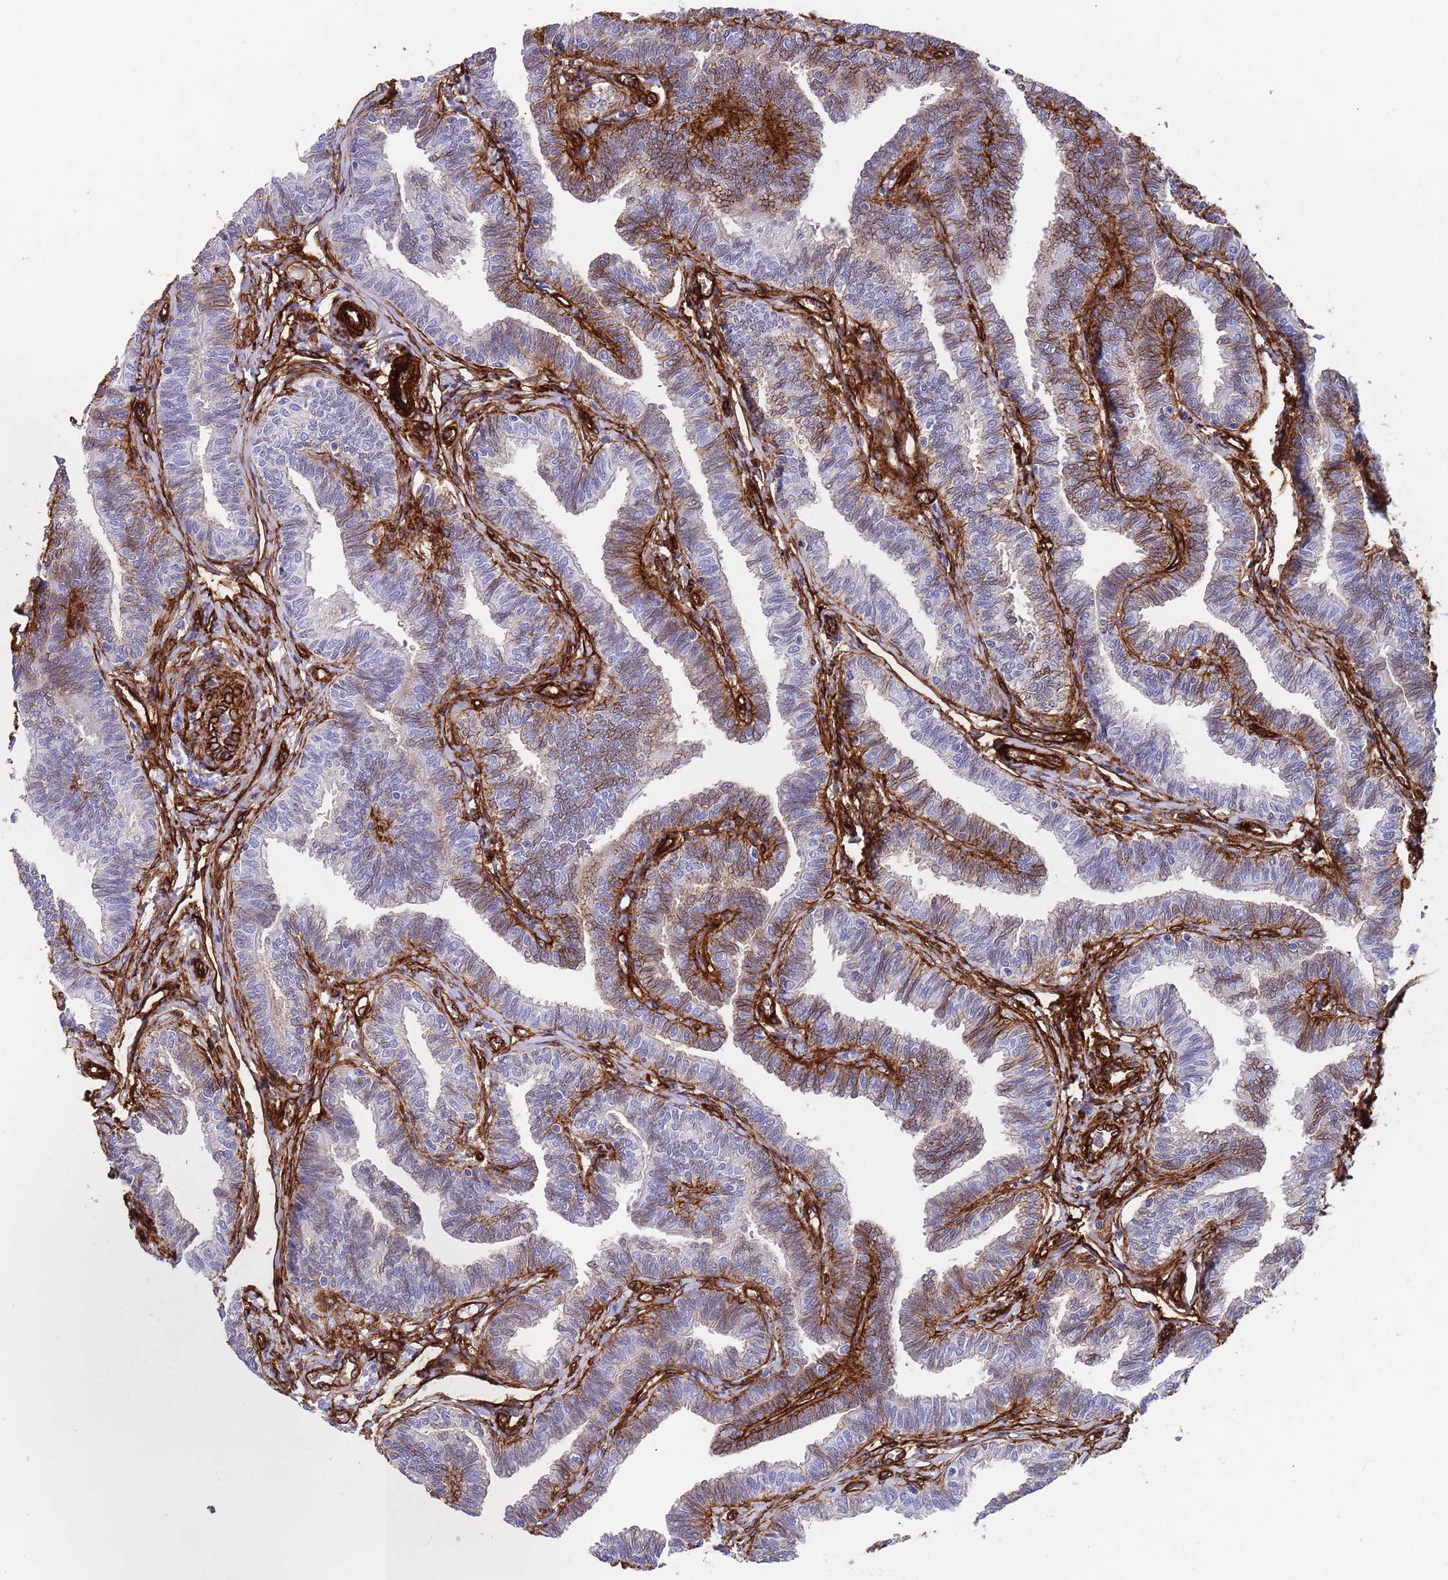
{"staining": {"intensity": "weak", "quantity": "<25%", "location": "cytoplasmic/membranous"}, "tissue": "fallopian tube", "cell_type": "Glandular cells", "image_type": "normal", "snomed": [{"axis": "morphology", "description": "Normal tissue, NOS"}, {"axis": "topography", "description": "Fallopian tube"}, {"axis": "topography", "description": "Ovary"}], "caption": "Protein analysis of benign fallopian tube demonstrates no significant staining in glandular cells.", "gene": "CAV2", "patient": {"sex": "female", "age": 23}}